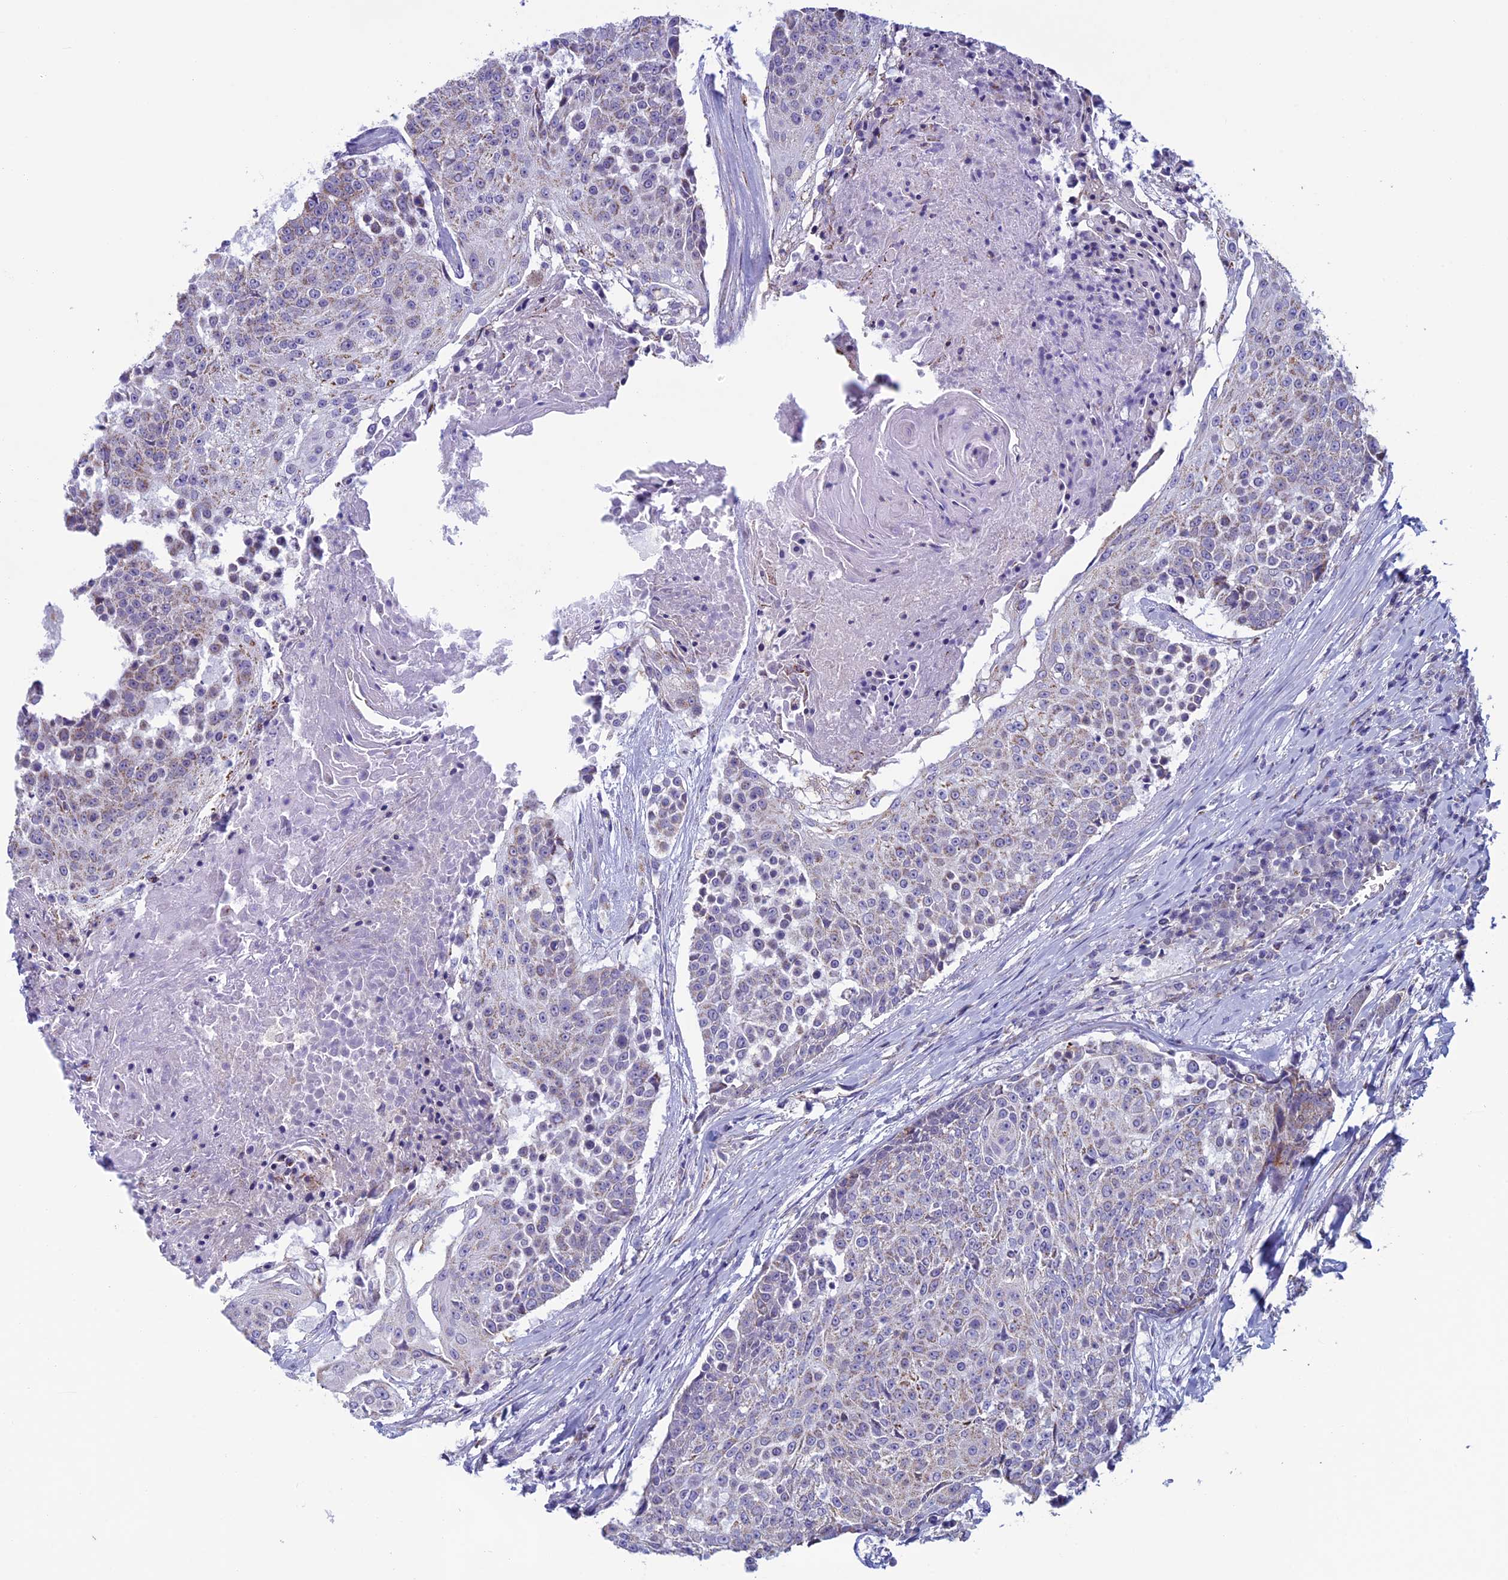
{"staining": {"intensity": "weak", "quantity": "<25%", "location": "cytoplasmic/membranous"}, "tissue": "urothelial cancer", "cell_type": "Tumor cells", "image_type": "cancer", "snomed": [{"axis": "morphology", "description": "Urothelial carcinoma, High grade"}, {"axis": "topography", "description": "Urinary bladder"}], "caption": "Immunohistochemical staining of human urothelial cancer shows no significant positivity in tumor cells. (DAB (3,3'-diaminobenzidine) immunohistochemistry (IHC) visualized using brightfield microscopy, high magnification).", "gene": "MFSD12", "patient": {"sex": "female", "age": 63}}